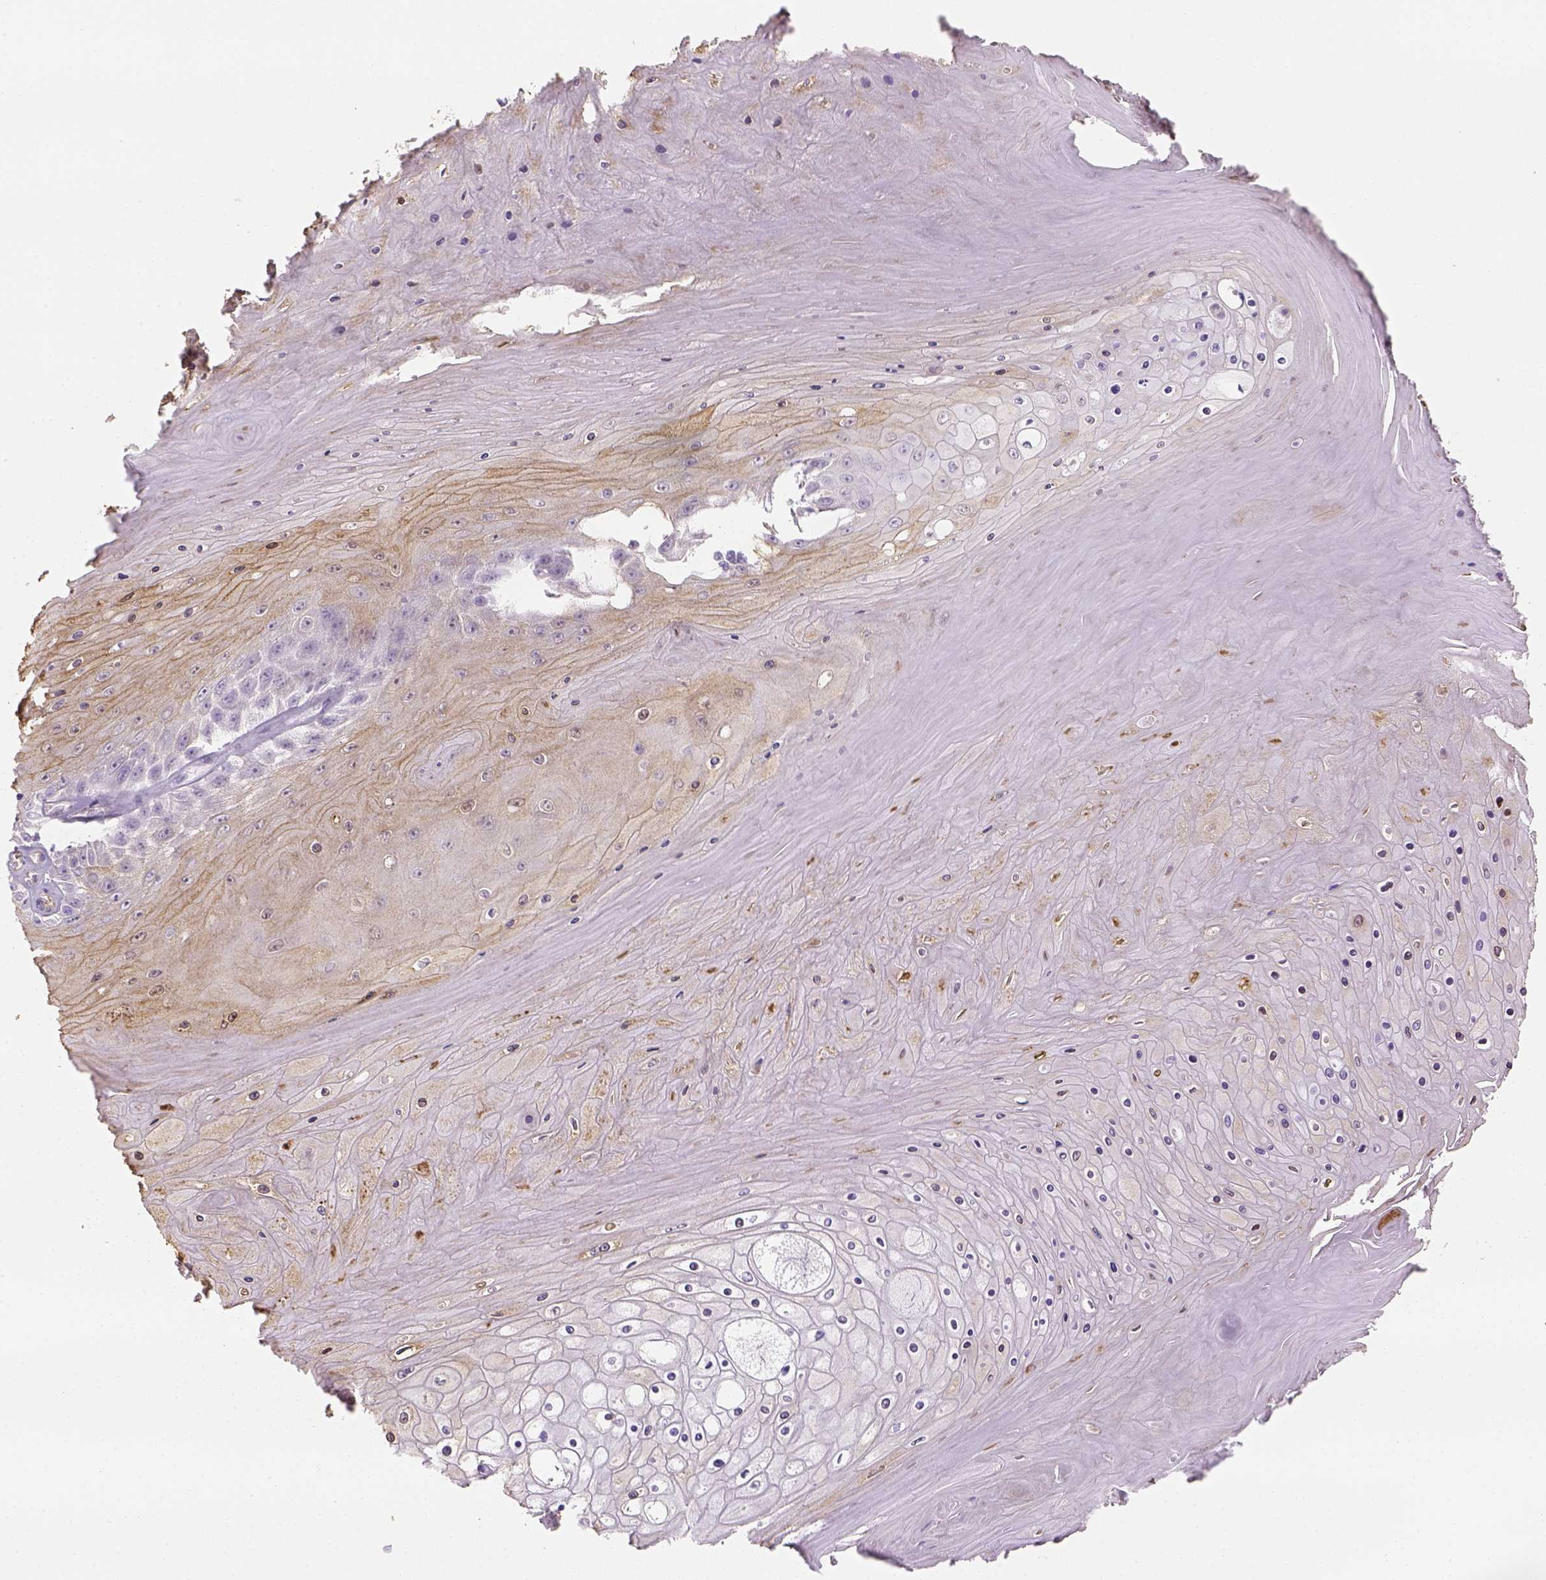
{"staining": {"intensity": "moderate", "quantity": "25%-75%", "location": "cytoplasmic/membranous"}, "tissue": "skin cancer", "cell_type": "Tumor cells", "image_type": "cancer", "snomed": [{"axis": "morphology", "description": "Squamous cell carcinoma, NOS"}, {"axis": "topography", "description": "Skin"}], "caption": "Approximately 25%-75% of tumor cells in skin squamous cell carcinoma exhibit moderate cytoplasmic/membranous protein expression as visualized by brown immunohistochemical staining.", "gene": "CACNB1", "patient": {"sex": "male", "age": 62}}